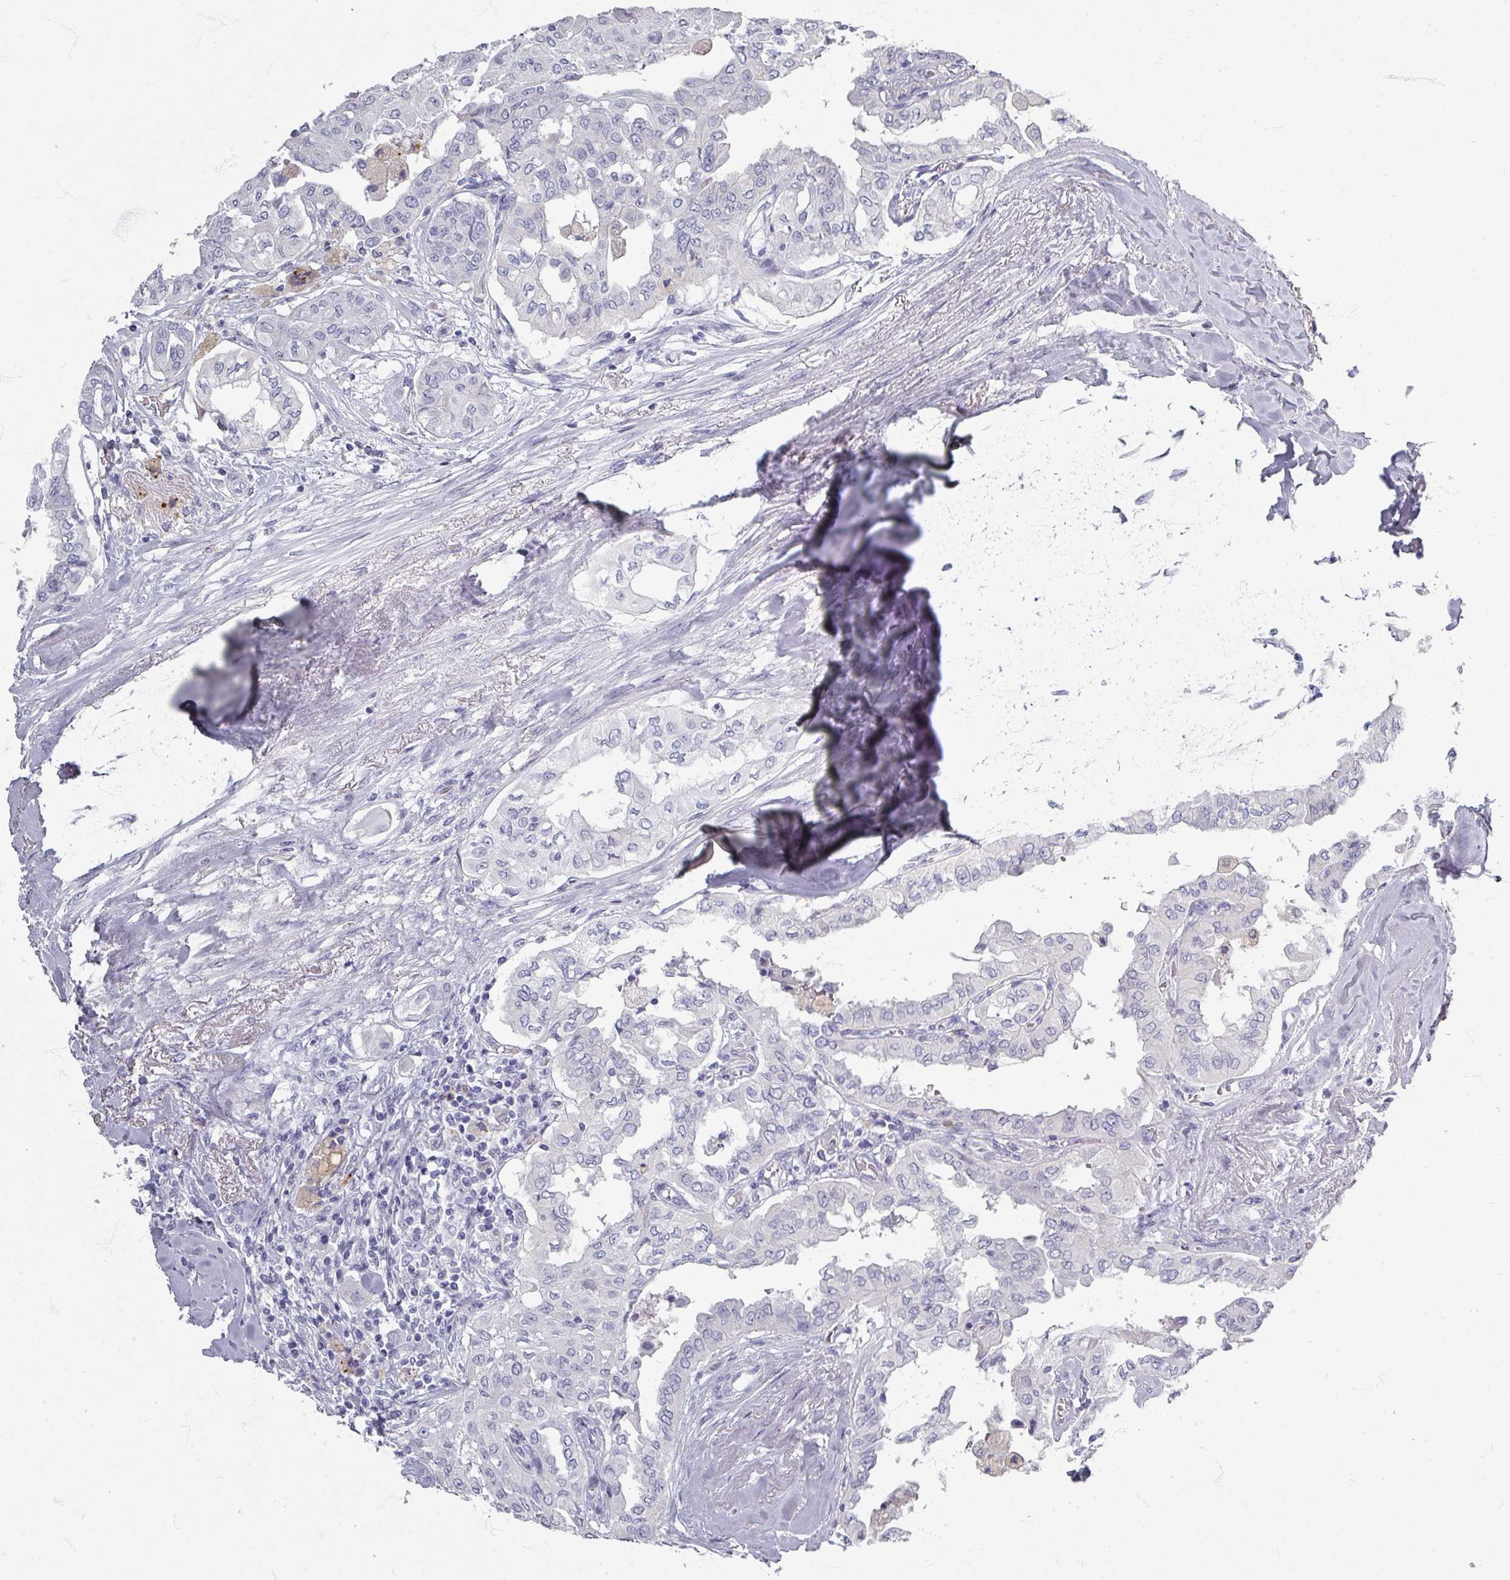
{"staining": {"intensity": "negative", "quantity": "none", "location": "none"}, "tissue": "thyroid cancer", "cell_type": "Tumor cells", "image_type": "cancer", "snomed": [{"axis": "morphology", "description": "Papillary adenocarcinoma, NOS"}, {"axis": "topography", "description": "Thyroid gland"}], "caption": "Papillary adenocarcinoma (thyroid) stained for a protein using immunohistochemistry (IHC) demonstrates no expression tumor cells.", "gene": "ZNF878", "patient": {"sex": "female", "age": 59}}